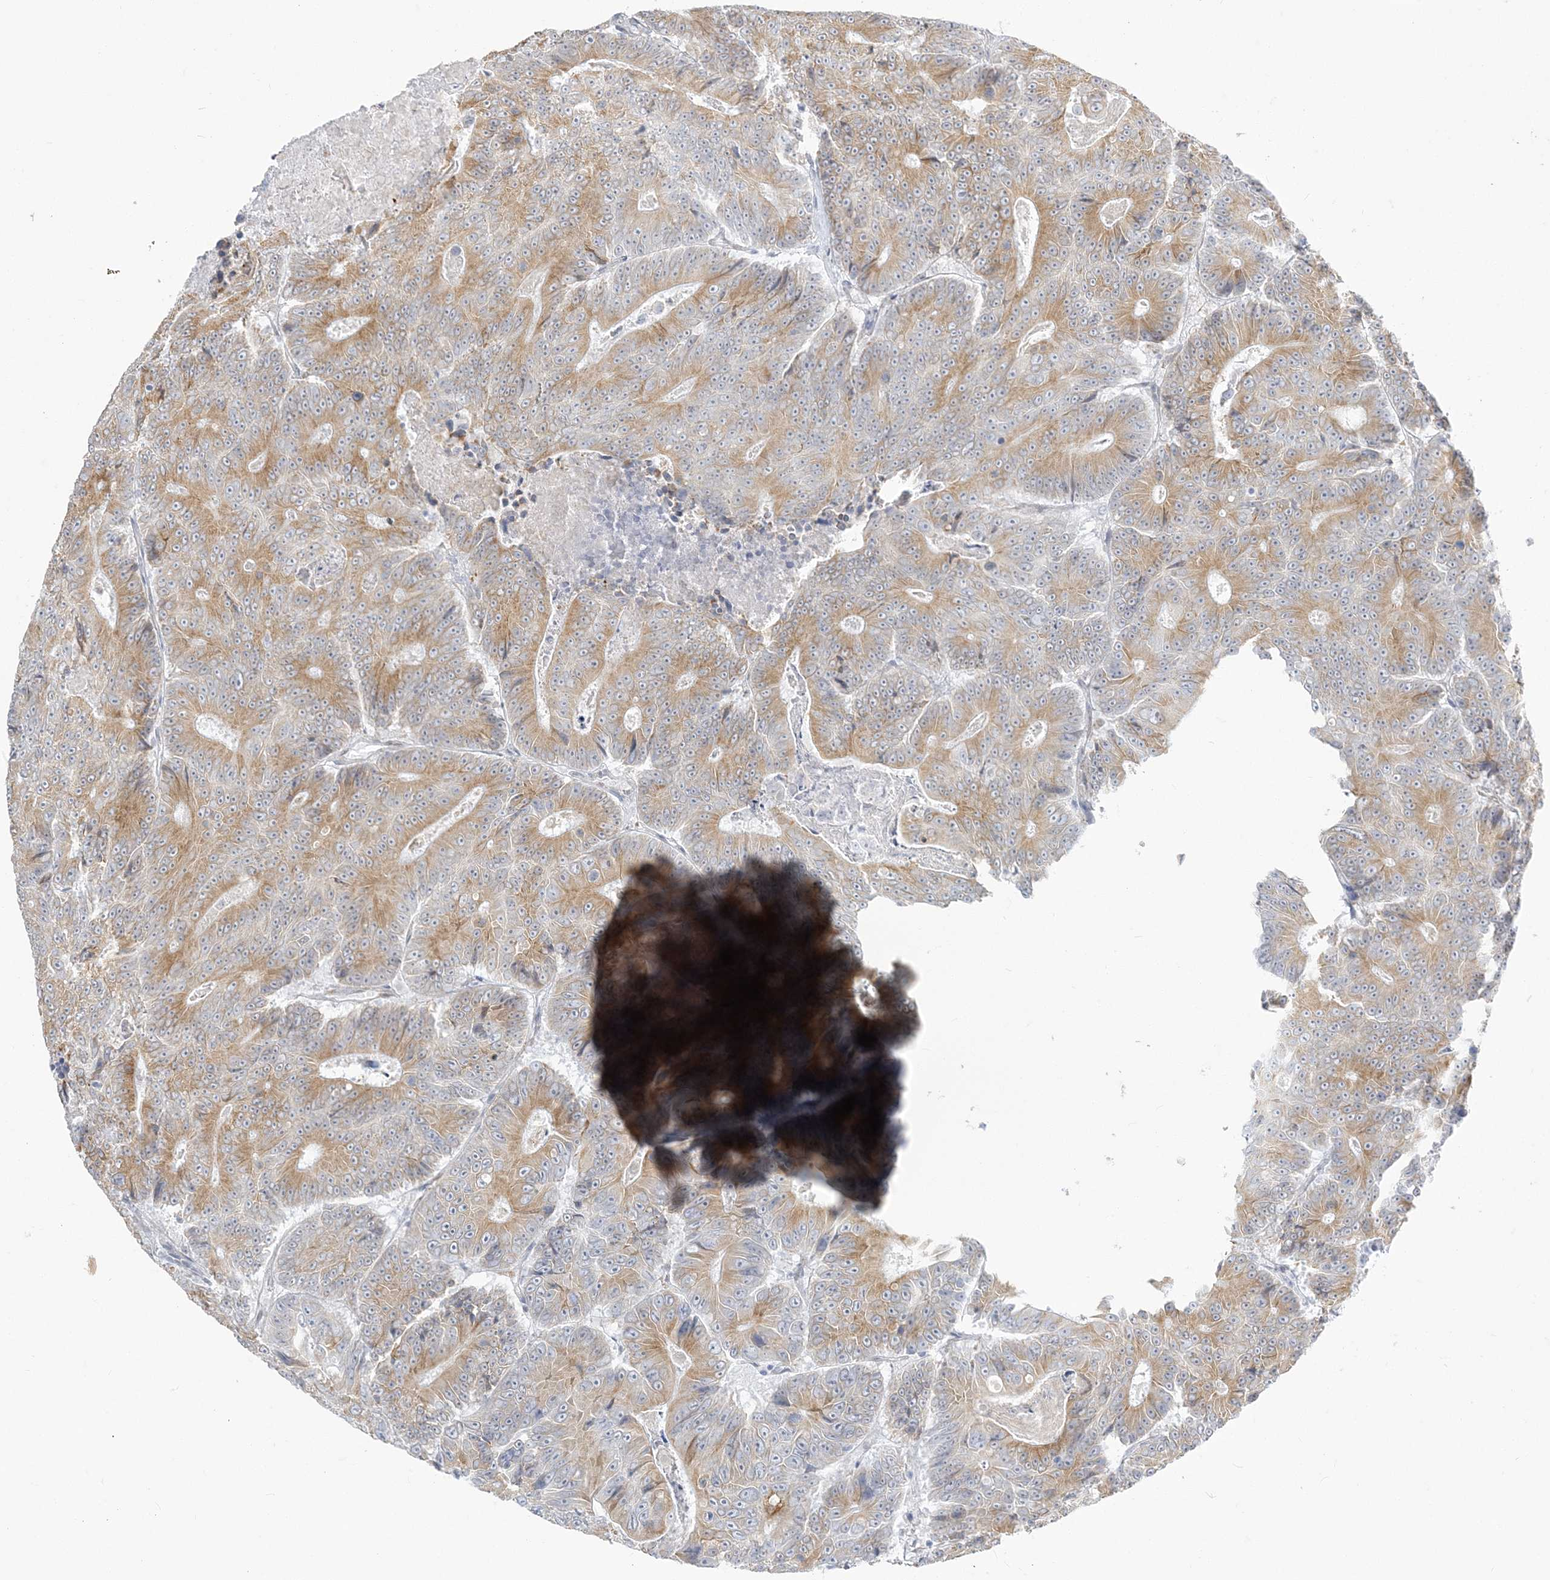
{"staining": {"intensity": "moderate", "quantity": ">75%", "location": "cytoplasmic/membranous"}, "tissue": "colorectal cancer", "cell_type": "Tumor cells", "image_type": "cancer", "snomed": [{"axis": "morphology", "description": "Adenocarcinoma, NOS"}, {"axis": "topography", "description": "Colon"}], "caption": "This image displays colorectal adenocarcinoma stained with IHC to label a protein in brown. The cytoplasmic/membranous of tumor cells show moderate positivity for the protein. Nuclei are counter-stained blue.", "gene": "ZC3H6", "patient": {"sex": "male", "age": 83}}